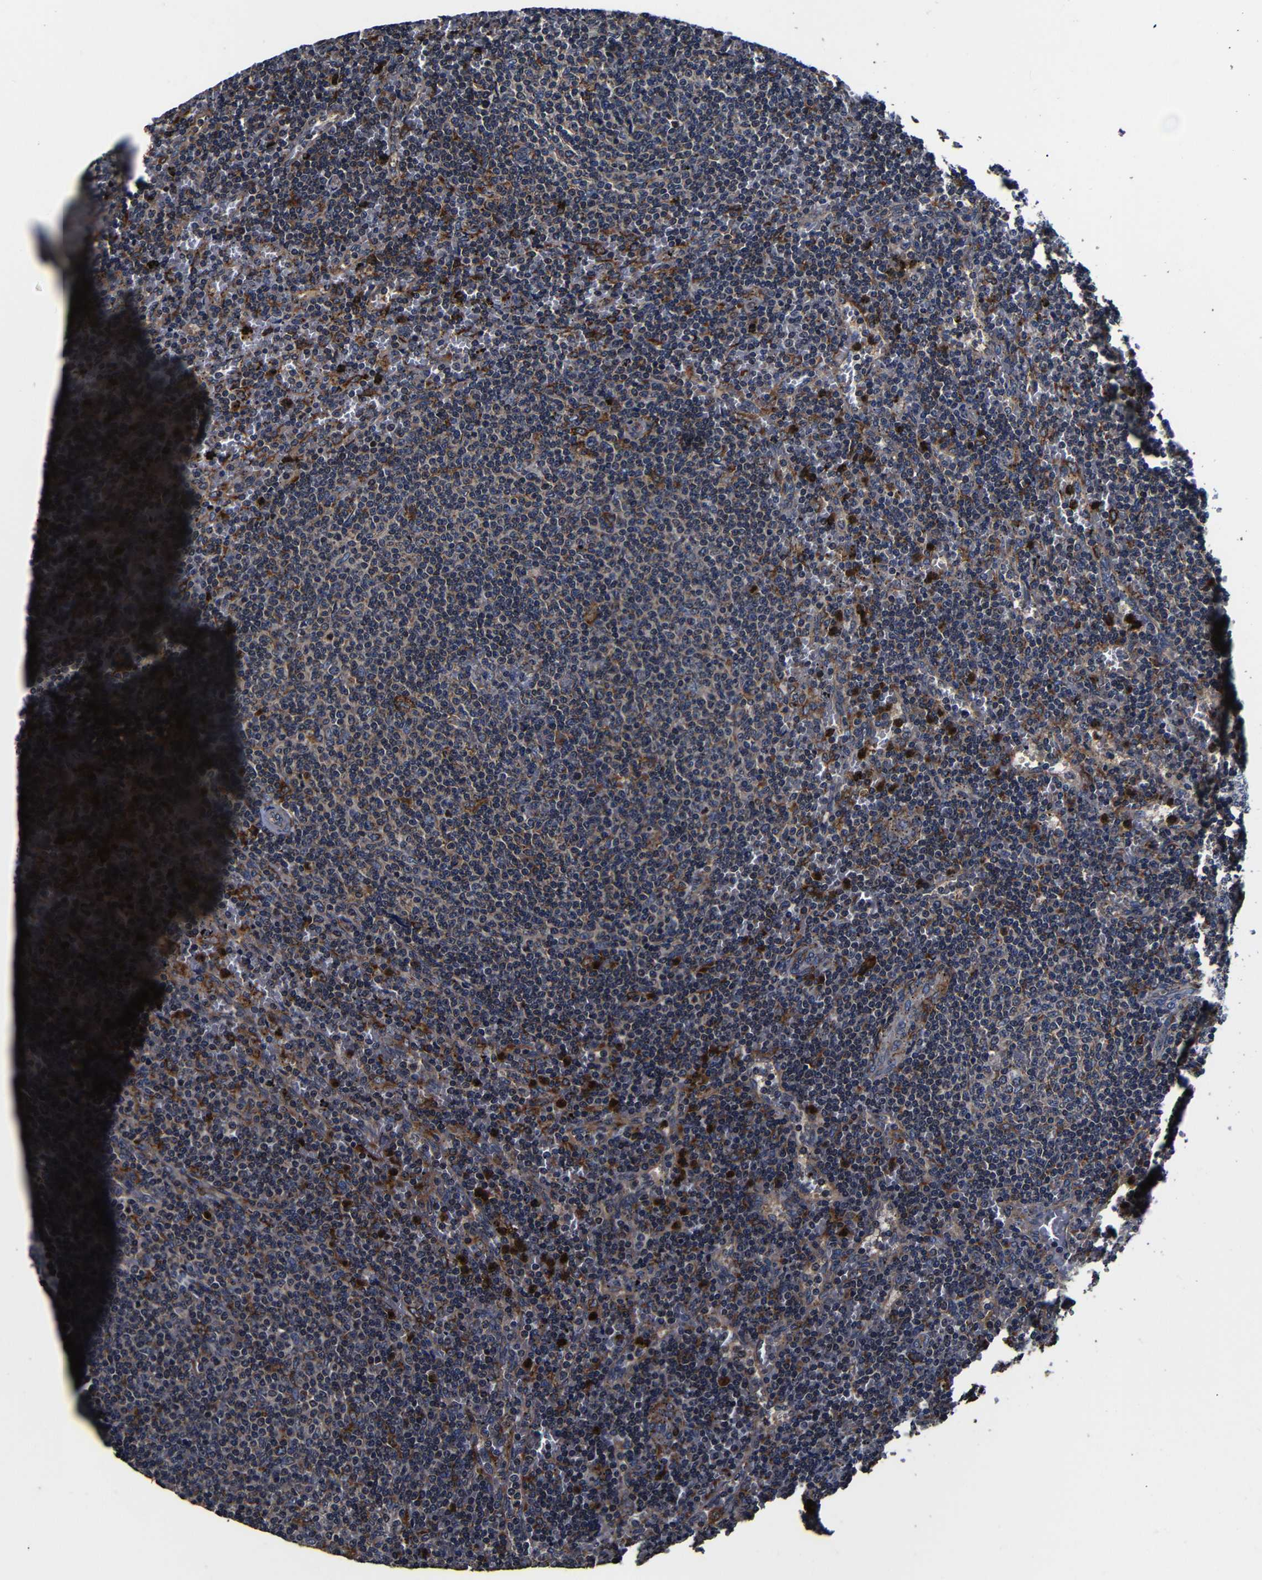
{"staining": {"intensity": "moderate", "quantity": "25%-75%", "location": "cytoplasmic/membranous"}, "tissue": "lymphoma", "cell_type": "Tumor cells", "image_type": "cancer", "snomed": [{"axis": "morphology", "description": "Malignant lymphoma, non-Hodgkin's type, Low grade"}, {"axis": "topography", "description": "Spleen"}], "caption": "Protein analysis of lymphoma tissue reveals moderate cytoplasmic/membranous positivity in approximately 25%-75% of tumor cells. Nuclei are stained in blue.", "gene": "SCN9A", "patient": {"sex": "female", "age": 50}}